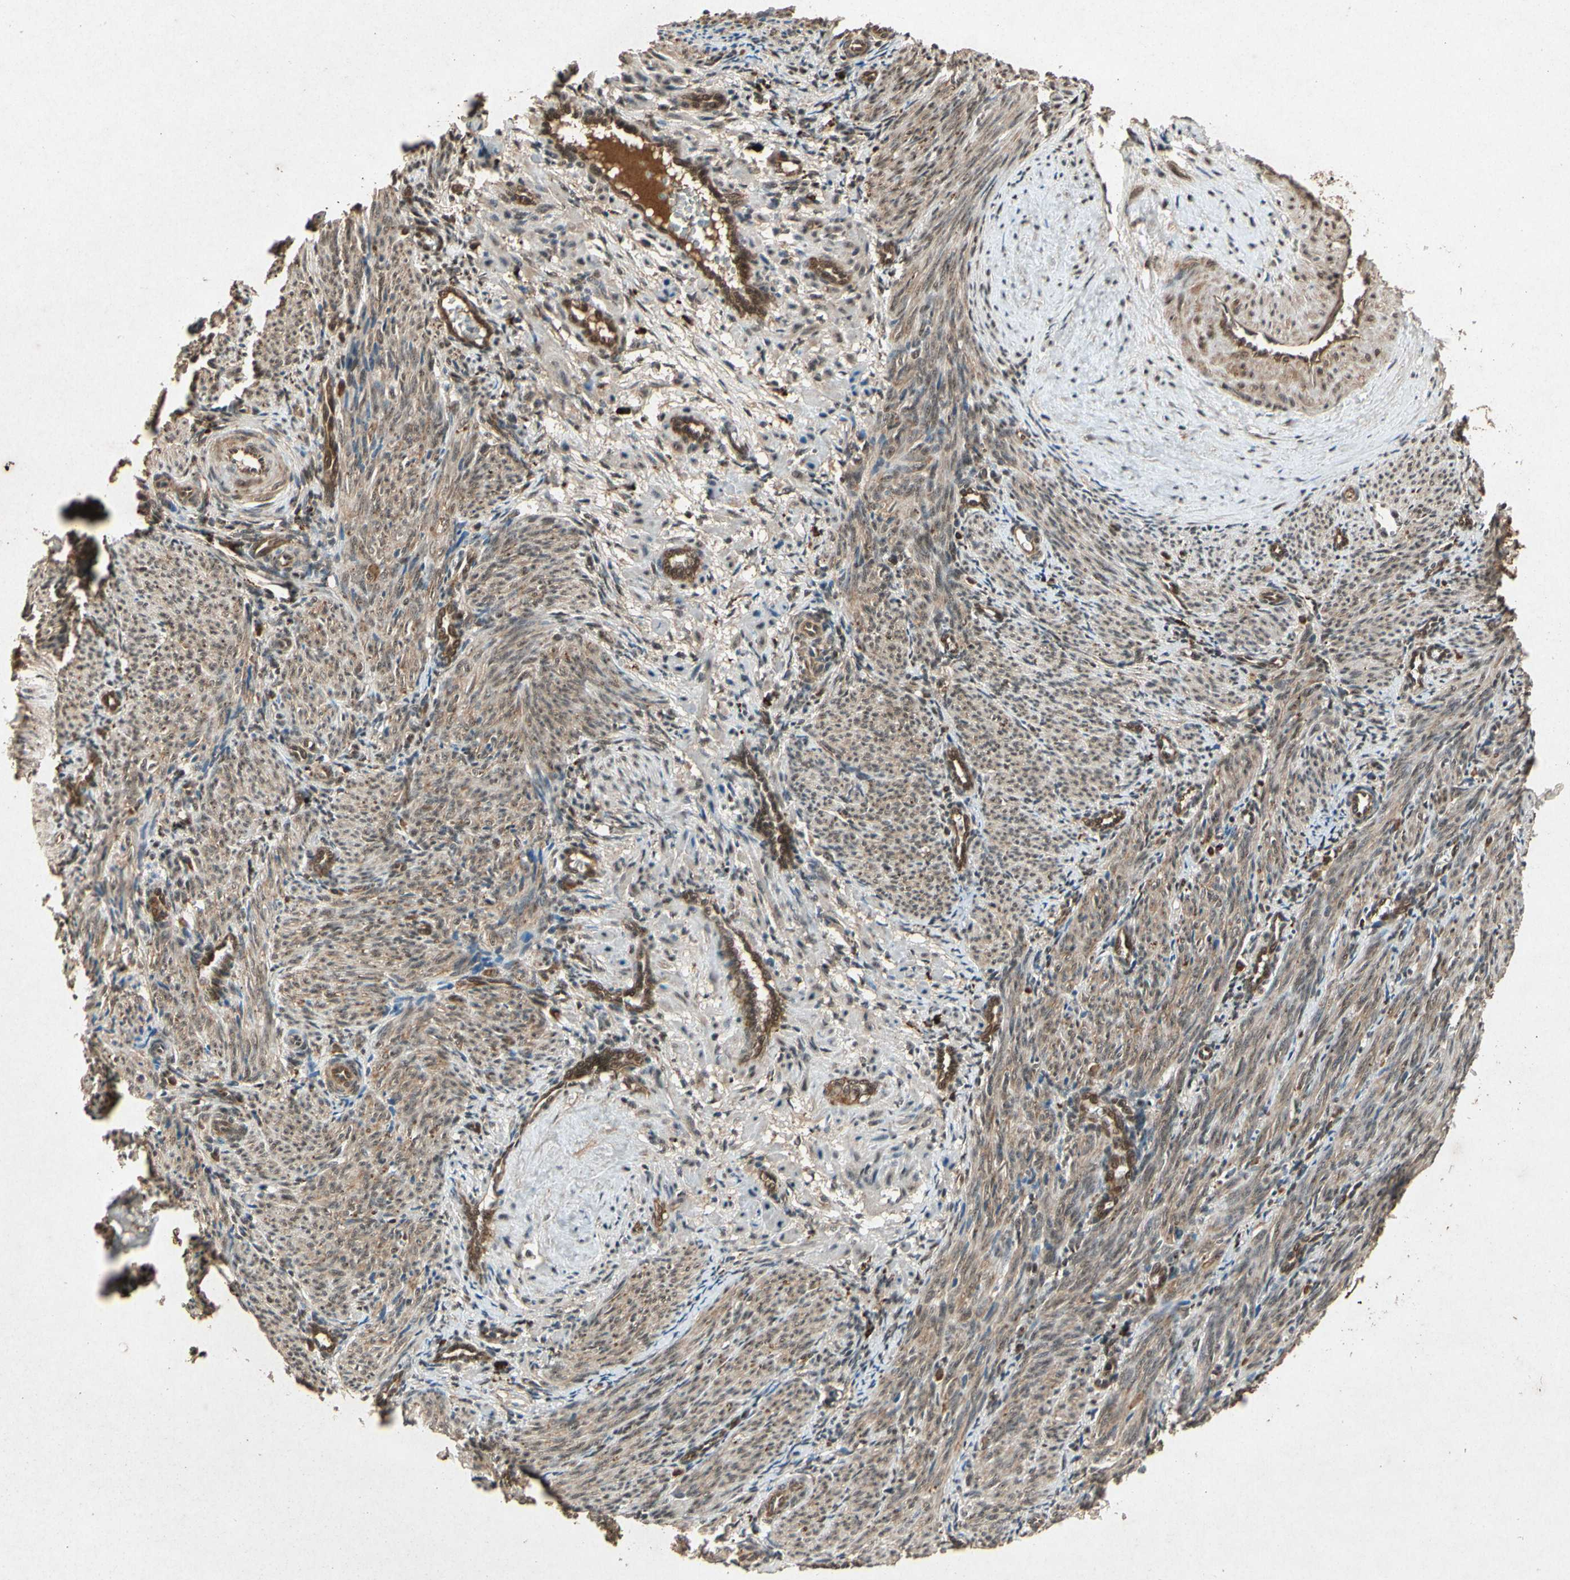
{"staining": {"intensity": "moderate", "quantity": ">75%", "location": "cytoplasmic/membranous,nuclear"}, "tissue": "smooth muscle", "cell_type": "Smooth muscle cells", "image_type": "normal", "snomed": [{"axis": "morphology", "description": "Normal tissue, NOS"}, {"axis": "topography", "description": "Endometrium"}], "caption": "IHC micrograph of unremarkable smooth muscle: human smooth muscle stained using IHC exhibits medium levels of moderate protein expression localized specifically in the cytoplasmic/membranous,nuclear of smooth muscle cells, appearing as a cytoplasmic/membranous,nuclear brown color.", "gene": "PML", "patient": {"sex": "female", "age": 33}}